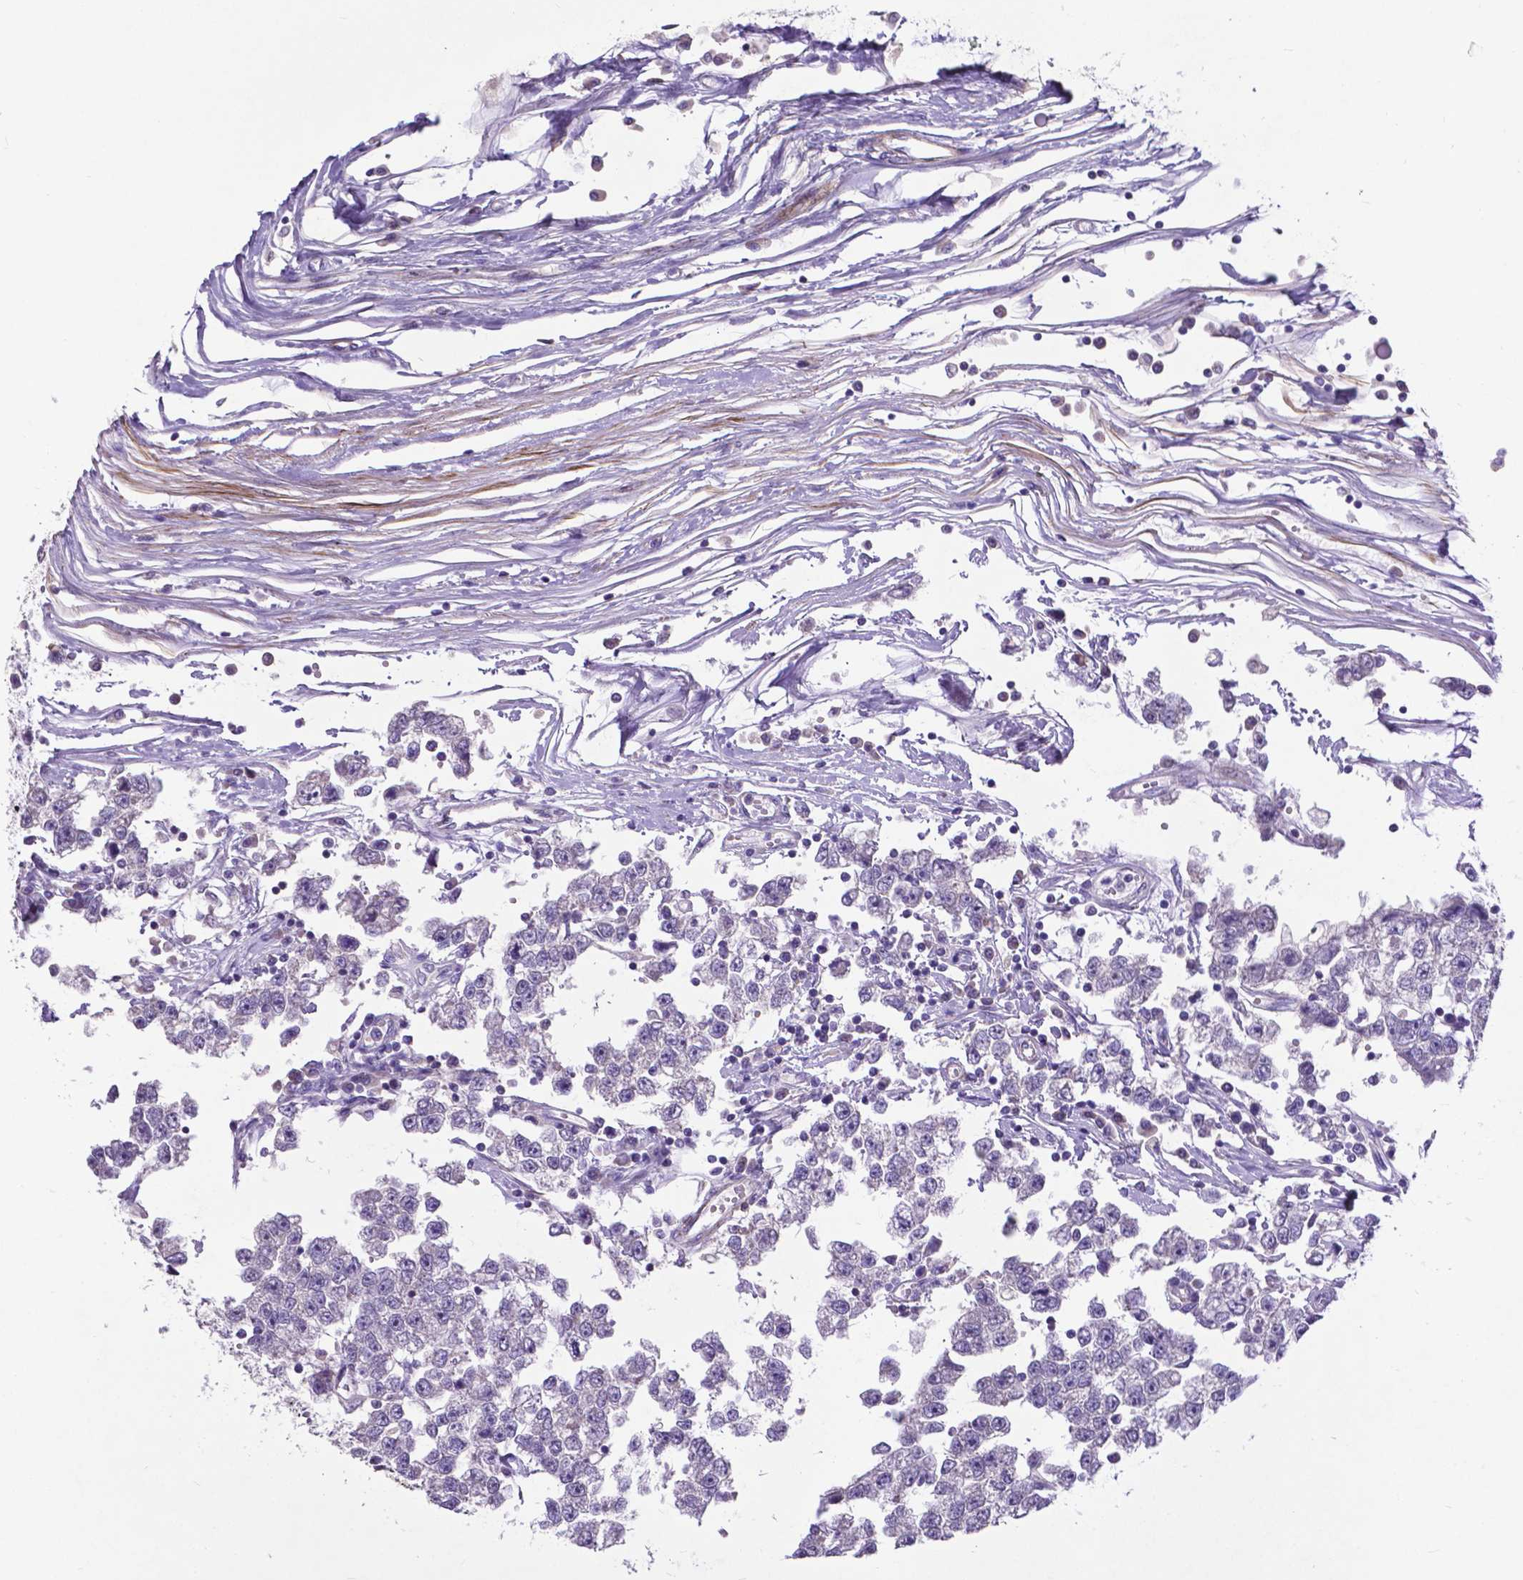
{"staining": {"intensity": "negative", "quantity": "none", "location": "none"}, "tissue": "testis cancer", "cell_type": "Tumor cells", "image_type": "cancer", "snomed": [{"axis": "morphology", "description": "Seminoma, NOS"}, {"axis": "topography", "description": "Testis"}], "caption": "High magnification brightfield microscopy of testis cancer (seminoma) stained with DAB (3,3'-diaminobenzidine) (brown) and counterstained with hematoxylin (blue): tumor cells show no significant expression.", "gene": "PFKFB4", "patient": {"sex": "male", "age": 34}}